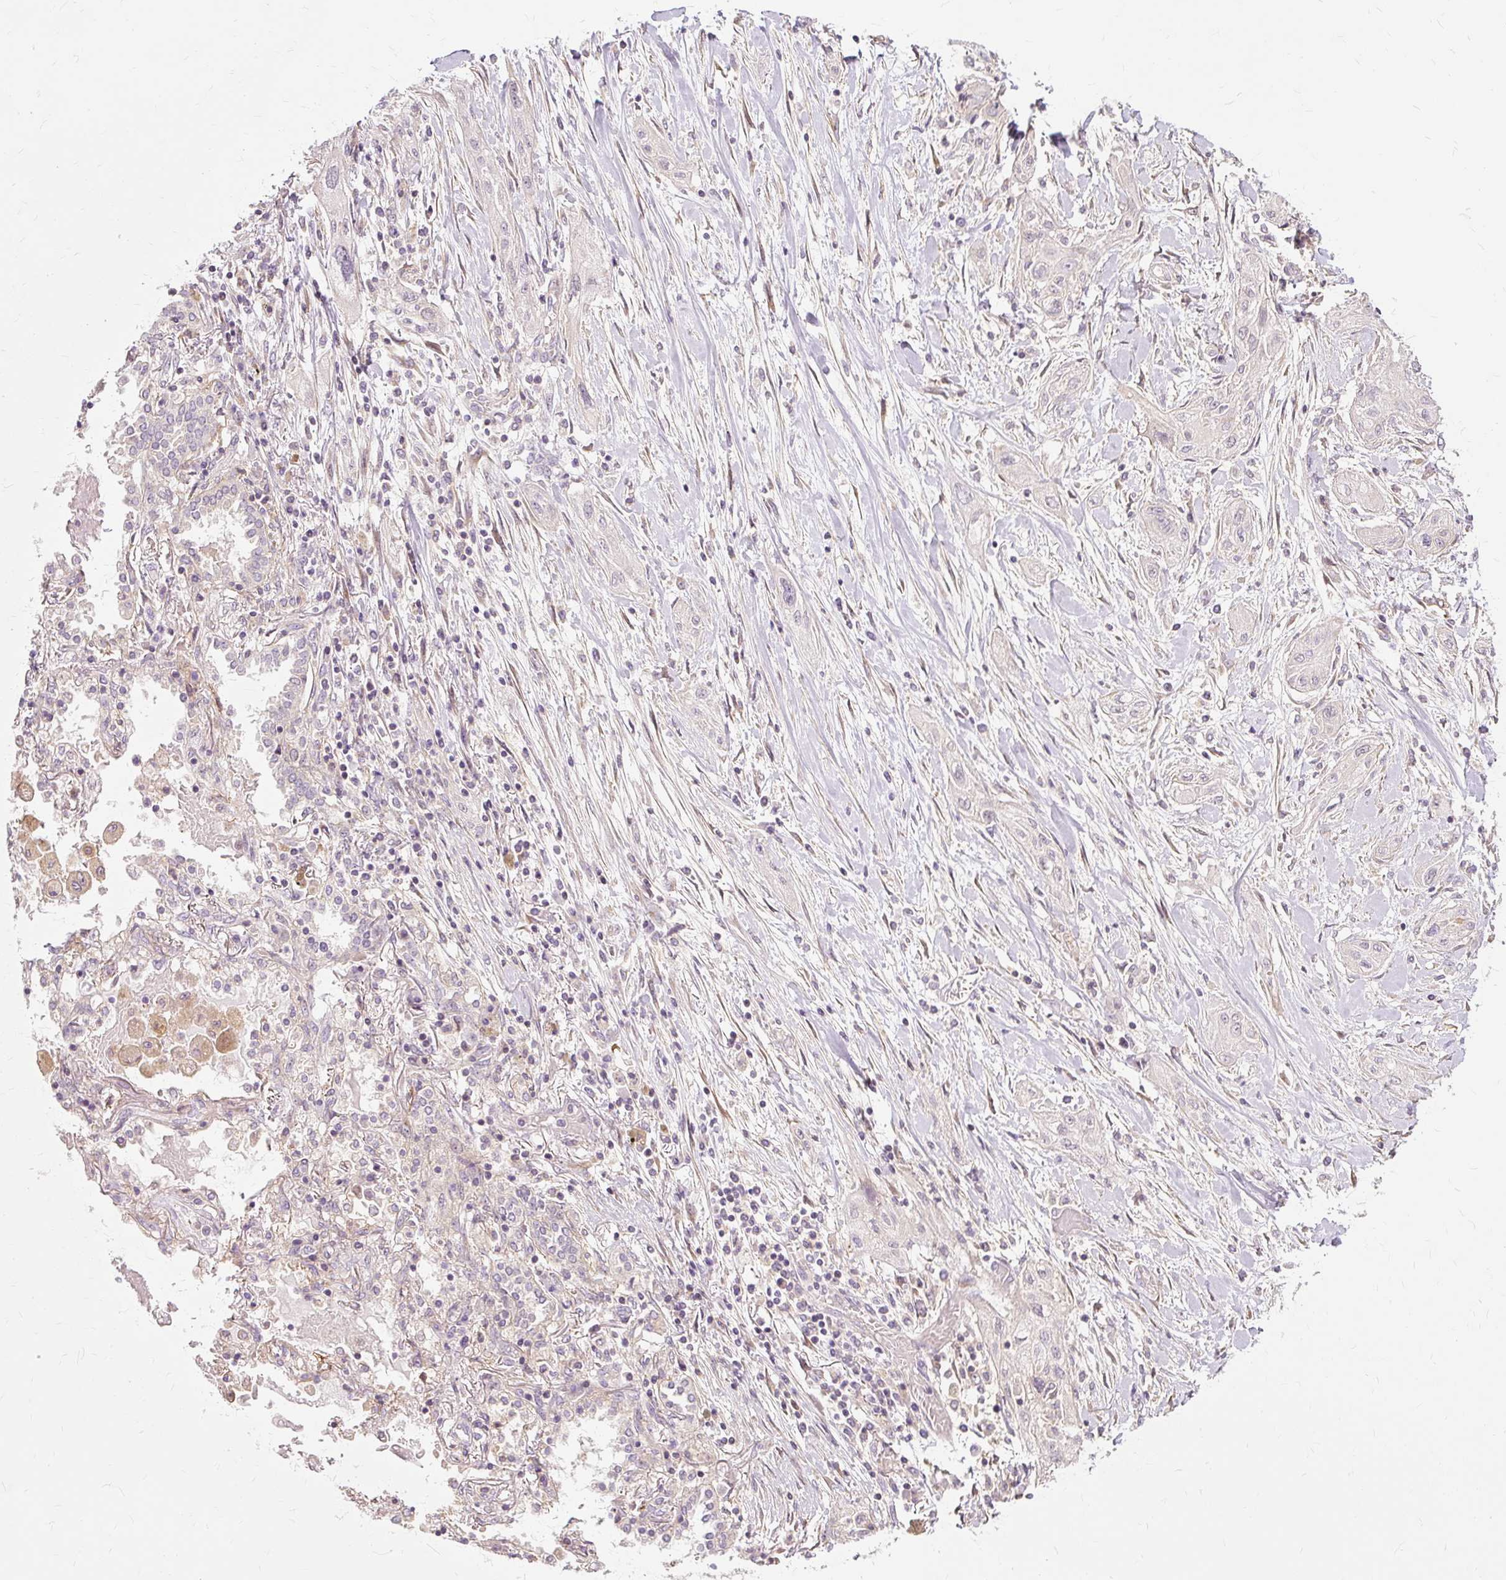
{"staining": {"intensity": "negative", "quantity": "none", "location": "none"}, "tissue": "lung cancer", "cell_type": "Tumor cells", "image_type": "cancer", "snomed": [{"axis": "morphology", "description": "Squamous cell carcinoma, NOS"}, {"axis": "topography", "description": "Lung"}], "caption": "Immunohistochemistry (IHC) image of lung squamous cell carcinoma stained for a protein (brown), which exhibits no positivity in tumor cells.", "gene": "TSPAN8", "patient": {"sex": "female", "age": 47}}